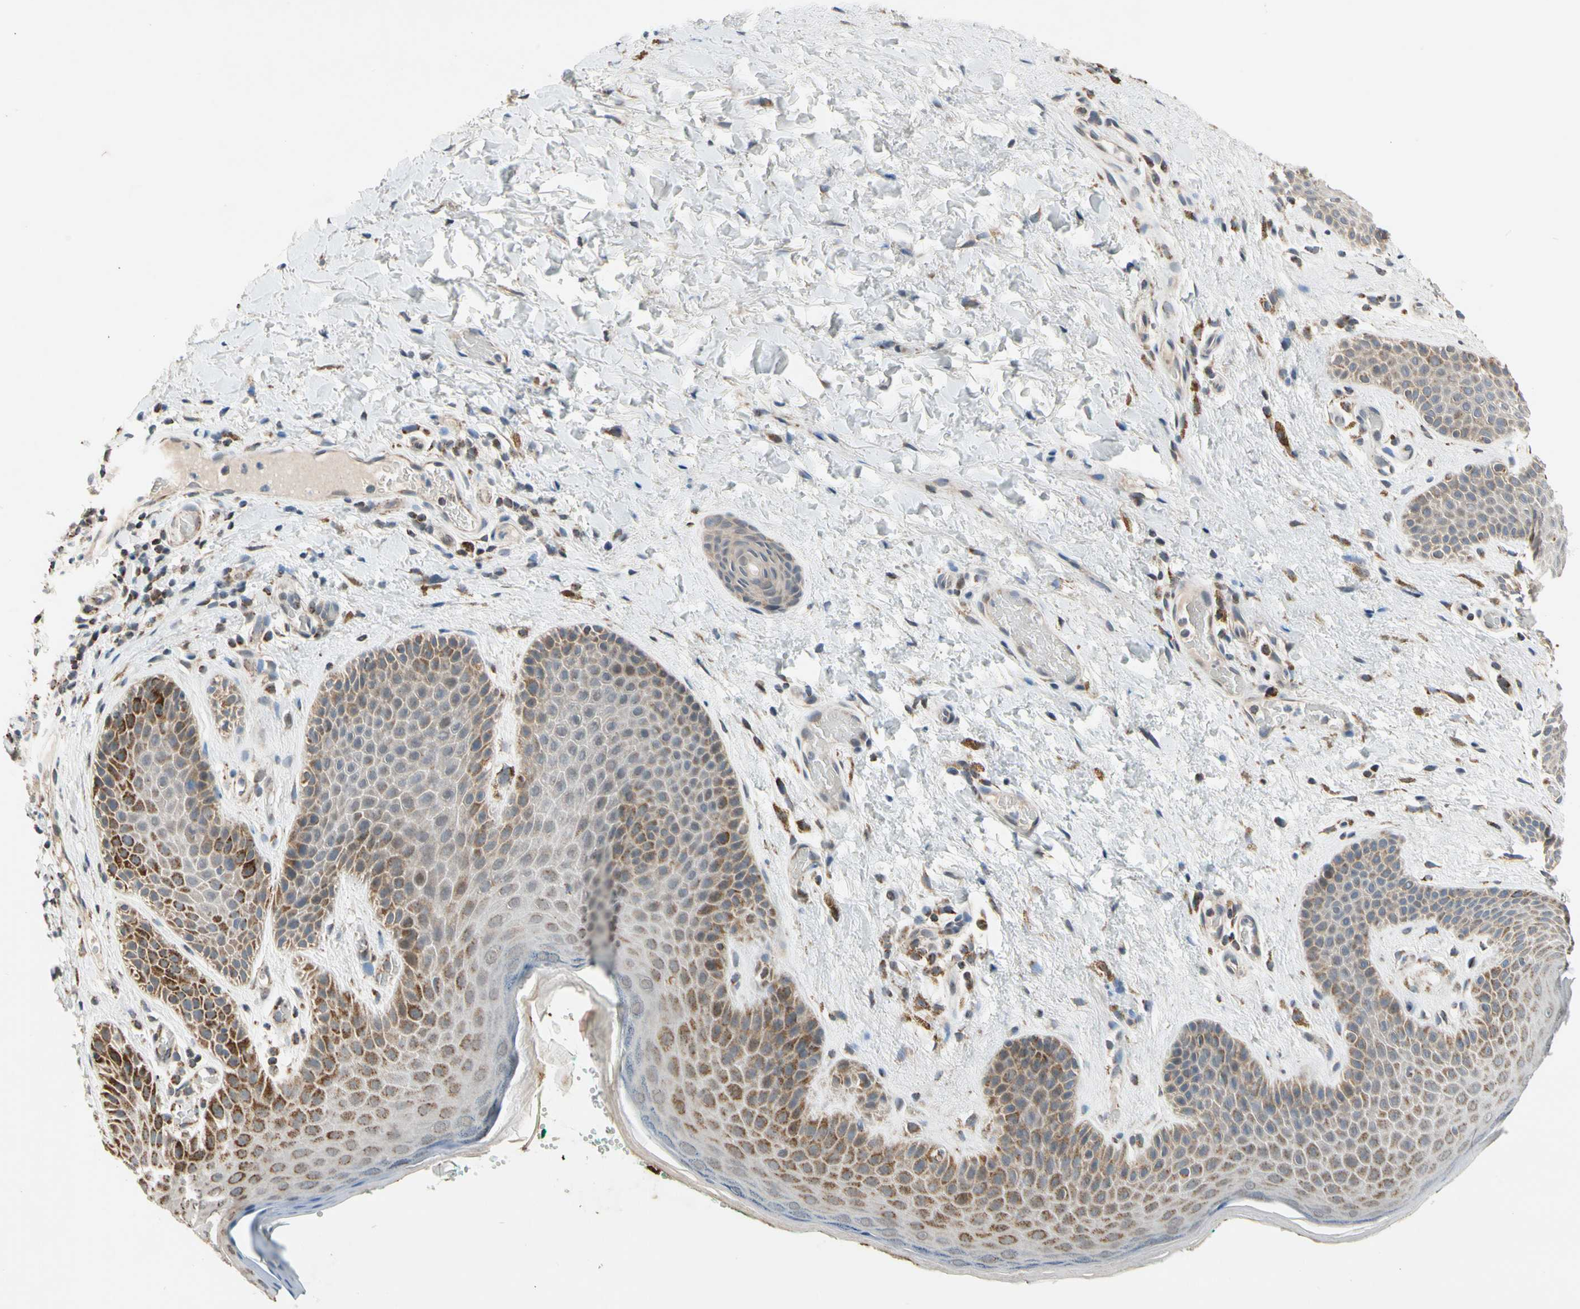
{"staining": {"intensity": "moderate", "quantity": "25%-75%", "location": "cytoplasmic/membranous"}, "tissue": "skin", "cell_type": "Epidermal cells", "image_type": "normal", "snomed": [{"axis": "morphology", "description": "Normal tissue, NOS"}, {"axis": "topography", "description": "Anal"}], "caption": "Benign skin demonstrates moderate cytoplasmic/membranous positivity in about 25%-75% of epidermal cells Nuclei are stained in blue..", "gene": "KHDC4", "patient": {"sex": "male", "age": 74}}